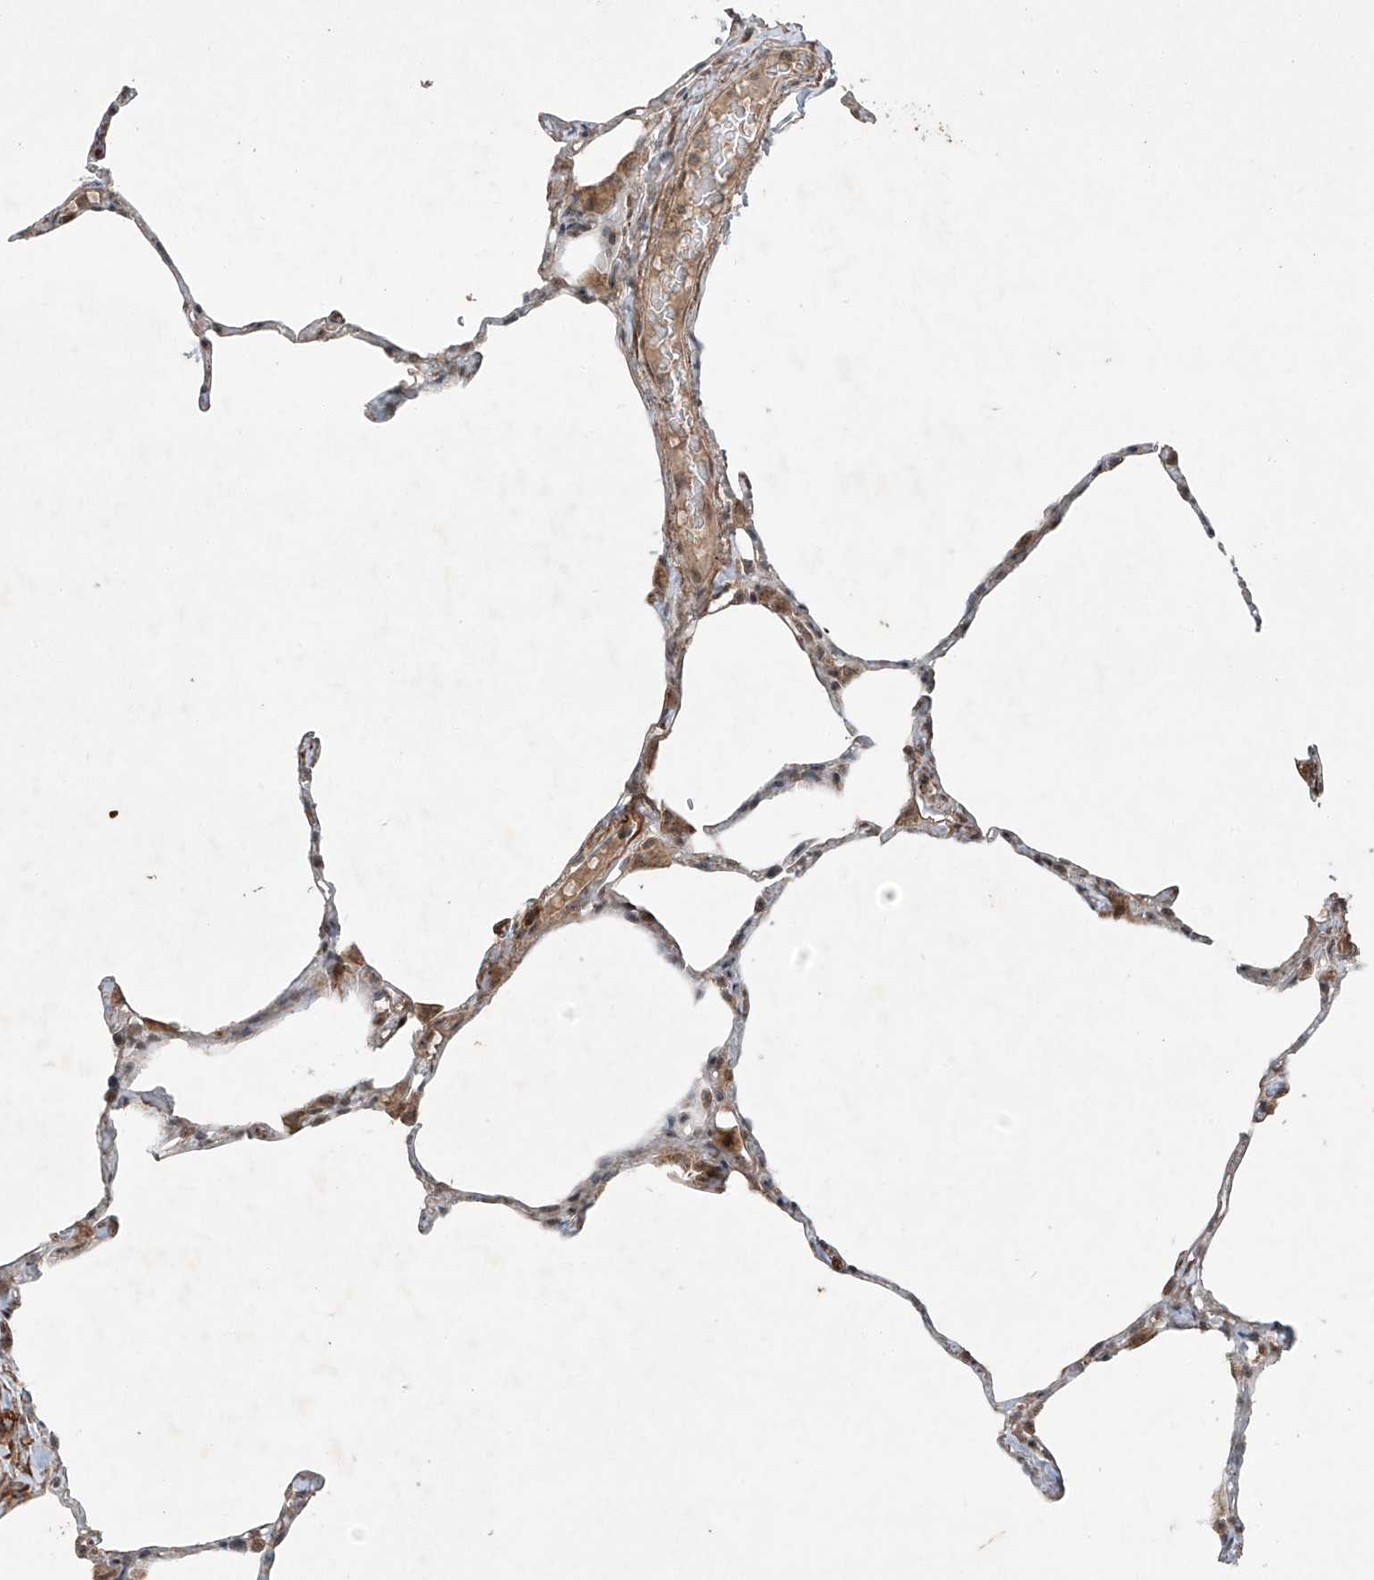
{"staining": {"intensity": "weak", "quantity": "25%-75%", "location": "cytoplasmic/membranous"}, "tissue": "lung", "cell_type": "Alveolar cells", "image_type": "normal", "snomed": [{"axis": "morphology", "description": "Normal tissue, NOS"}, {"axis": "topography", "description": "Lung"}], "caption": "A photomicrograph showing weak cytoplasmic/membranous positivity in approximately 25%-75% of alveolar cells in benign lung, as visualized by brown immunohistochemical staining.", "gene": "ZNF620", "patient": {"sex": "male", "age": 65}}